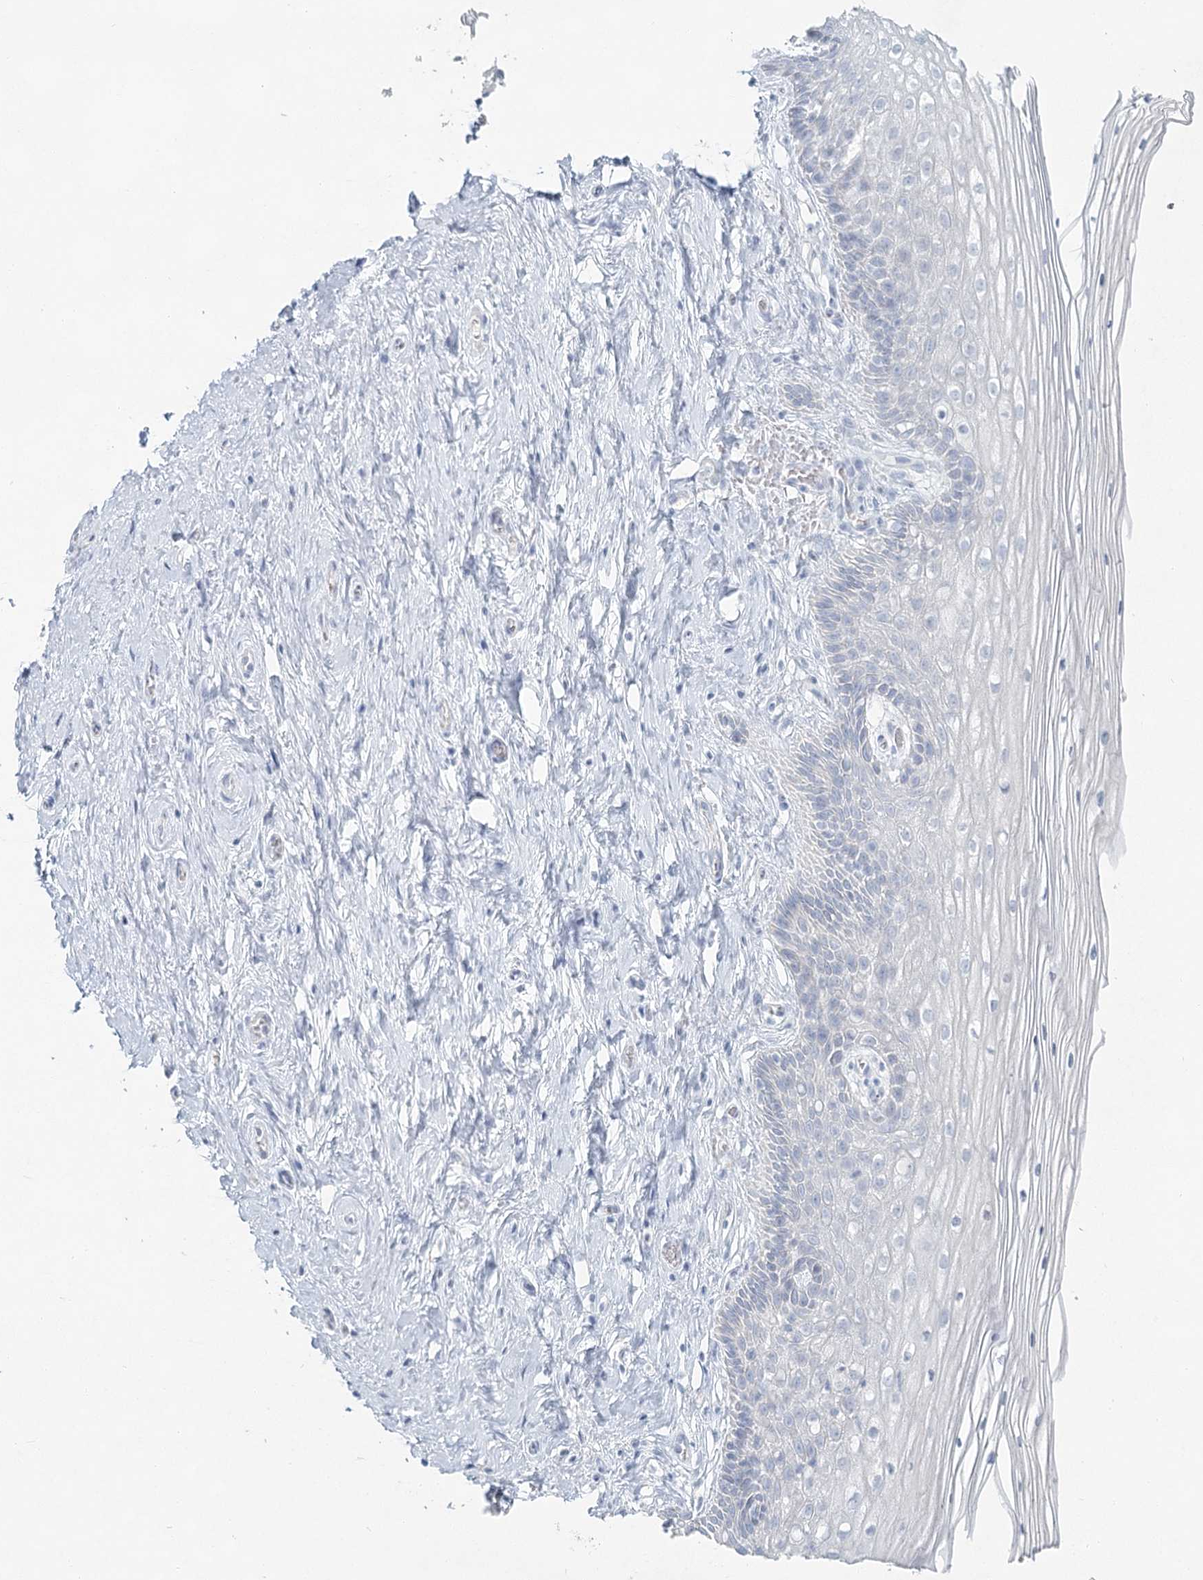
{"staining": {"intensity": "negative", "quantity": "none", "location": "none"}, "tissue": "cervix", "cell_type": "Glandular cells", "image_type": "normal", "snomed": [{"axis": "morphology", "description": "Normal tissue, NOS"}, {"axis": "topography", "description": "Cervix"}], "caption": "Glandular cells are negative for protein expression in benign human cervix. The staining was performed using DAB to visualize the protein expression in brown, while the nuclei were stained in blue with hematoxylin (Magnification: 20x).", "gene": "LRP2BP", "patient": {"sex": "female", "age": 33}}